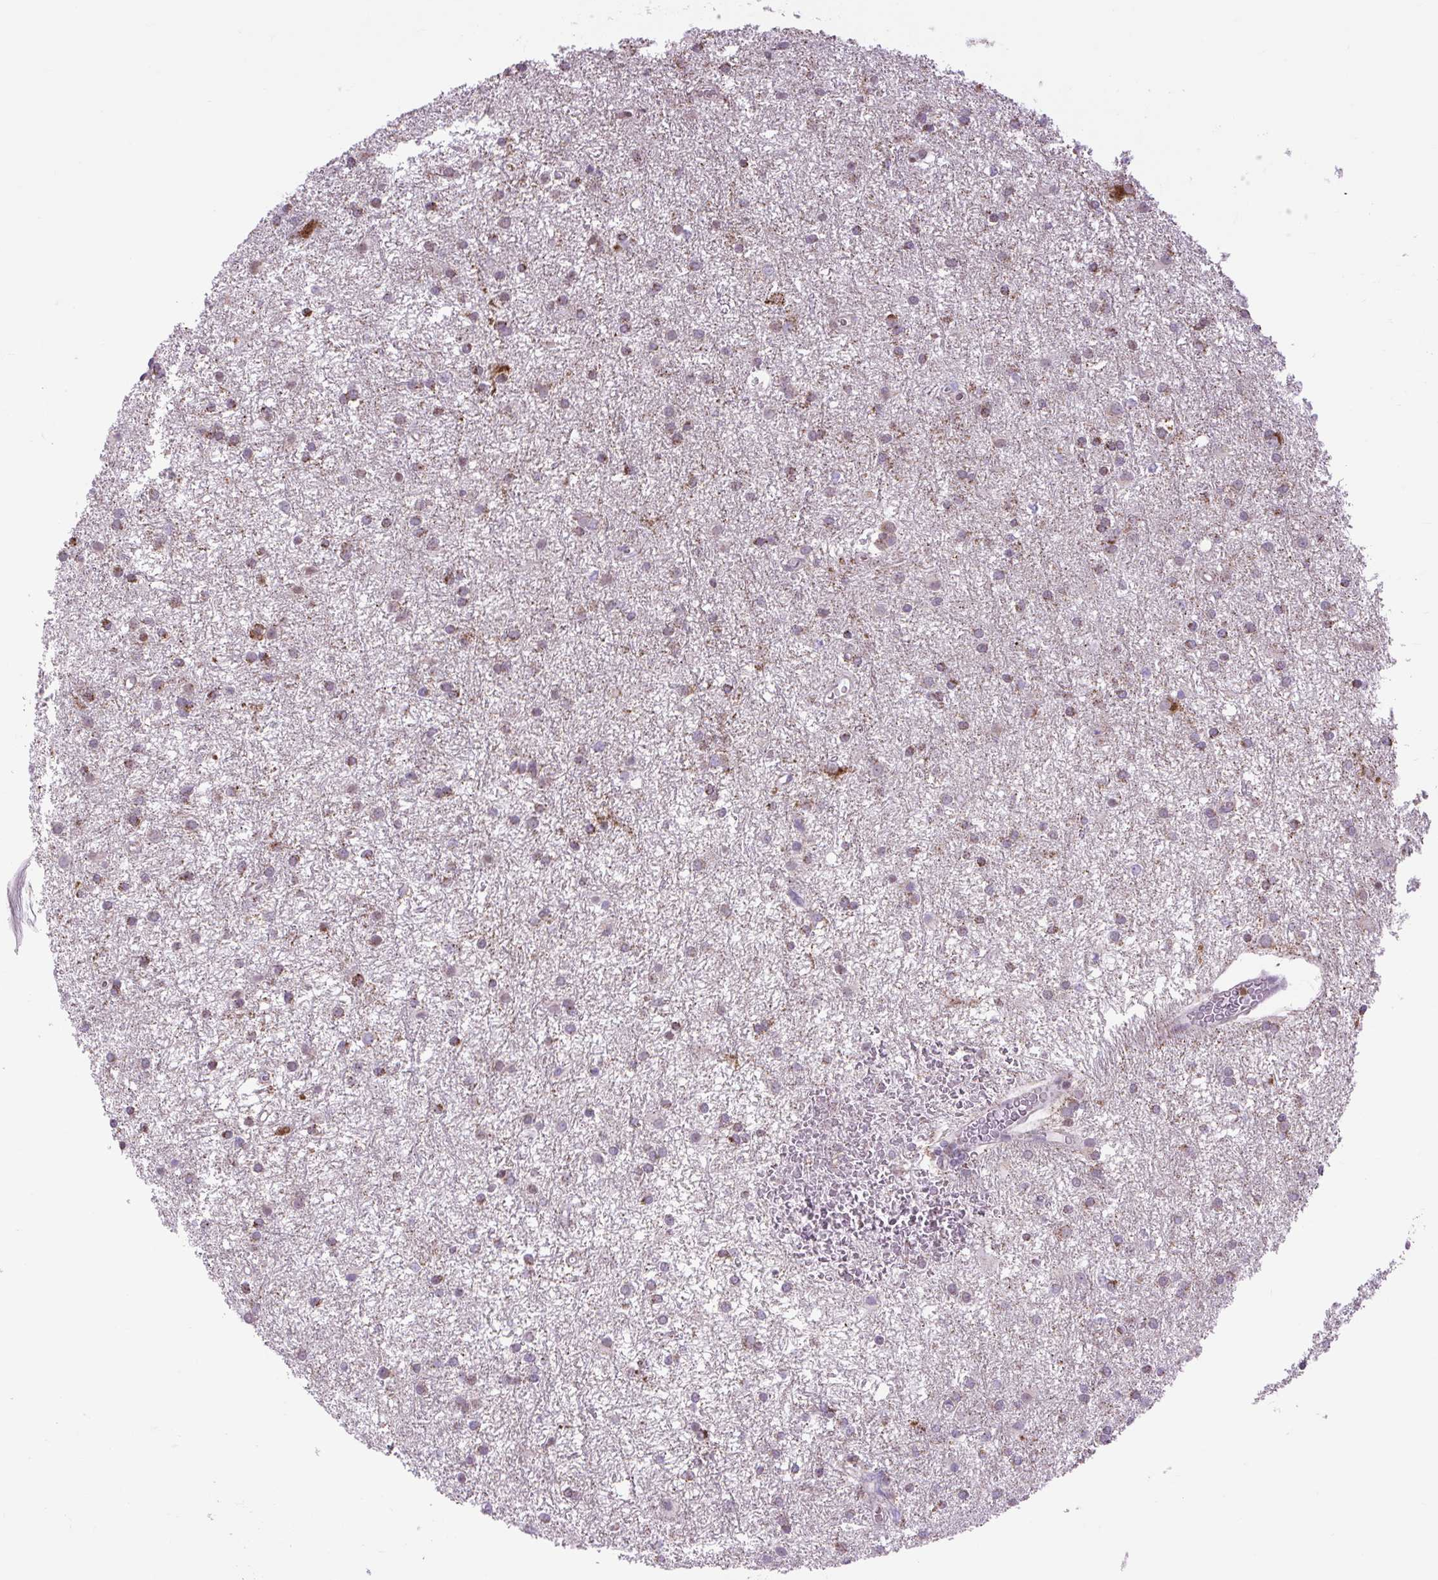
{"staining": {"intensity": "moderate", "quantity": "25%-75%", "location": "cytoplasmic/membranous"}, "tissue": "glioma", "cell_type": "Tumor cells", "image_type": "cancer", "snomed": [{"axis": "morphology", "description": "Glioma, malignant, High grade"}, {"axis": "topography", "description": "Brain"}], "caption": "The micrograph shows a brown stain indicating the presence of a protein in the cytoplasmic/membranous of tumor cells in malignant glioma (high-grade).", "gene": "SCO2", "patient": {"sex": "female", "age": 50}}